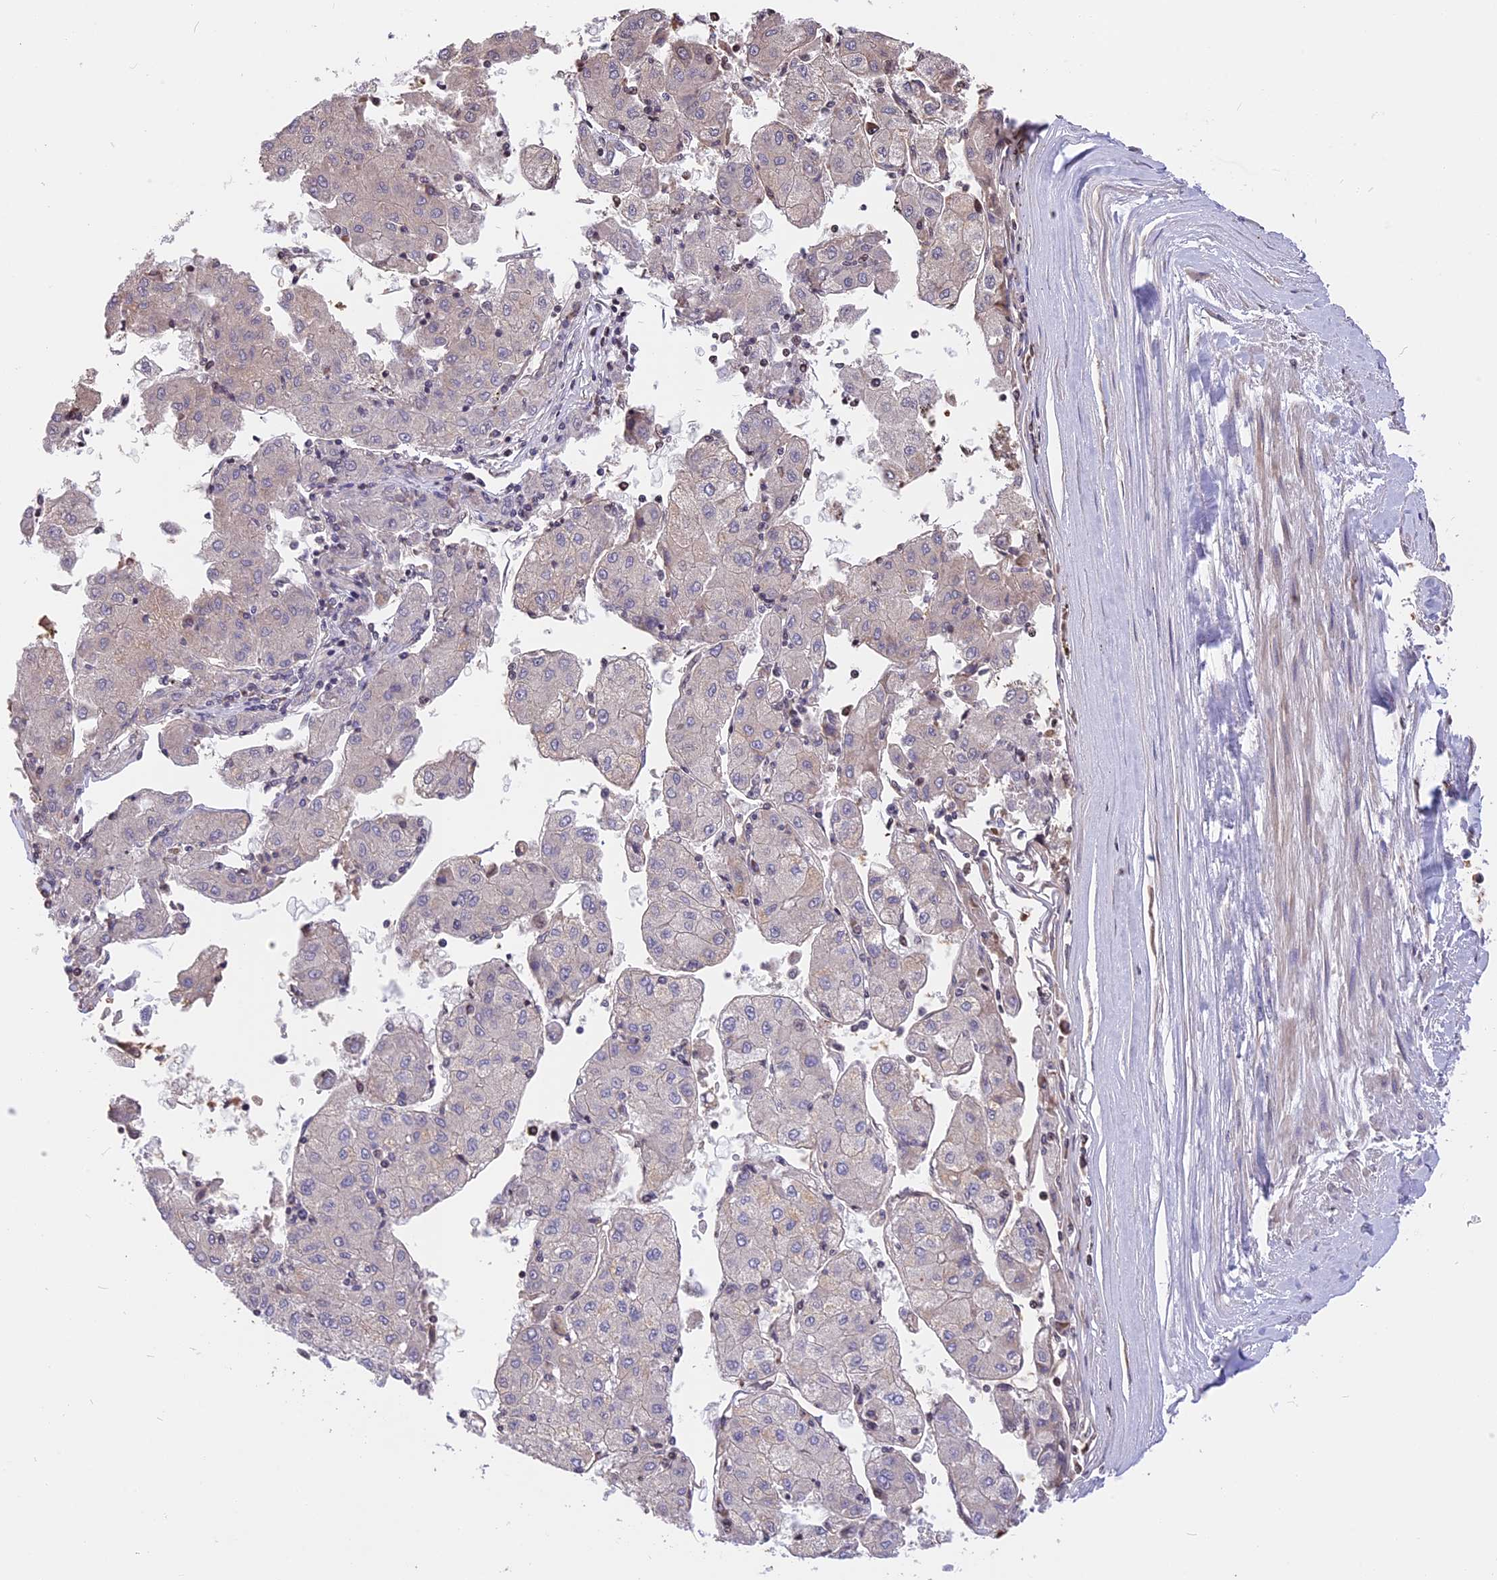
{"staining": {"intensity": "negative", "quantity": "none", "location": "none"}, "tissue": "liver cancer", "cell_type": "Tumor cells", "image_type": "cancer", "snomed": [{"axis": "morphology", "description": "Carcinoma, Hepatocellular, NOS"}, {"axis": "topography", "description": "Liver"}], "caption": "Liver cancer was stained to show a protein in brown. There is no significant positivity in tumor cells.", "gene": "TNNC2", "patient": {"sex": "male", "age": 72}}